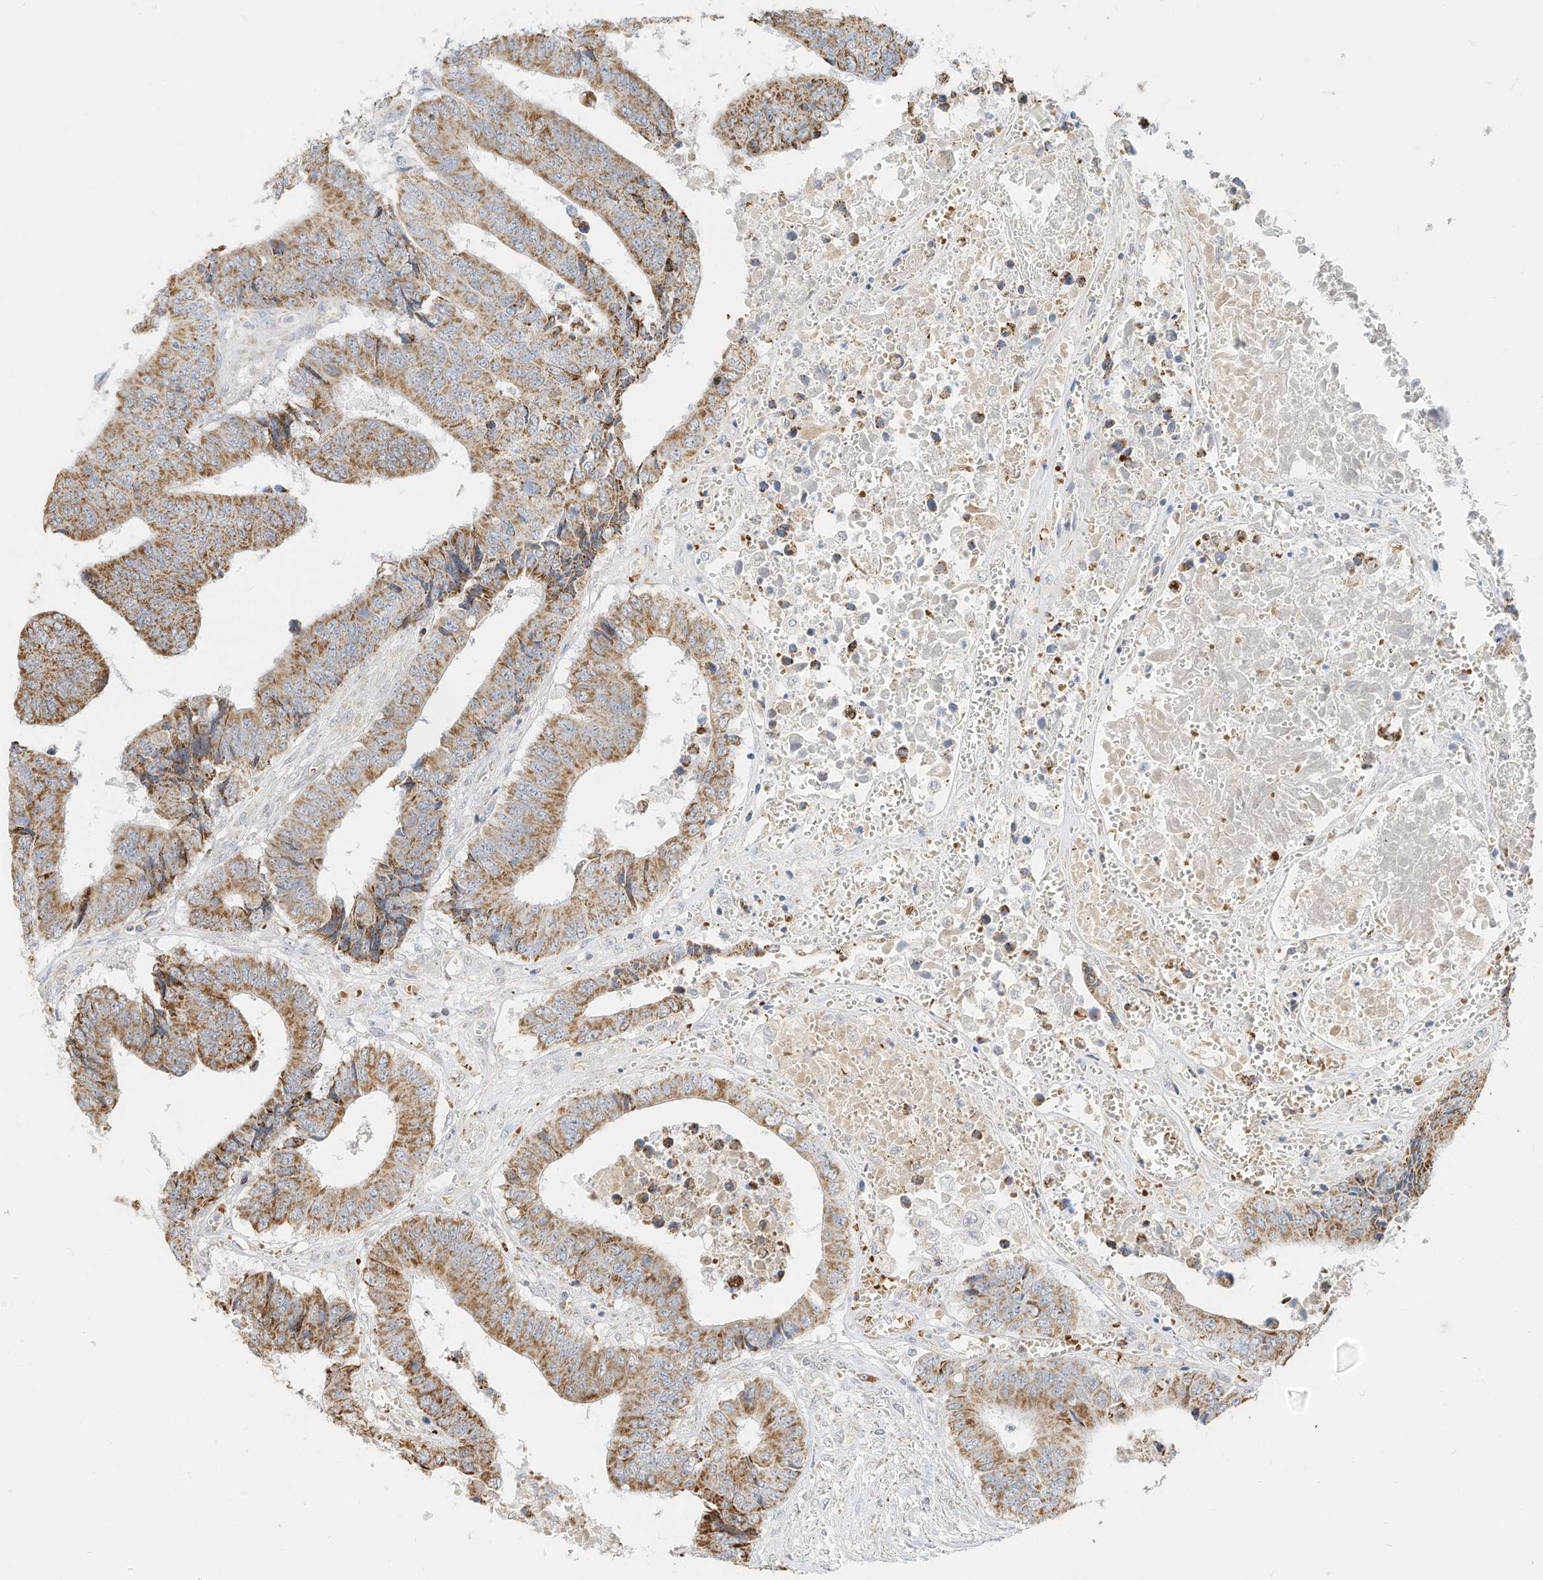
{"staining": {"intensity": "moderate", "quantity": ">75%", "location": "cytoplasmic/membranous"}, "tissue": "colorectal cancer", "cell_type": "Tumor cells", "image_type": "cancer", "snomed": [{"axis": "morphology", "description": "Adenocarcinoma, NOS"}, {"axis": "topography", "description": "Rectum"}], "caption": "Brown immunohistochemical staining in colorectal cancer exhibits moderate cytoplasmic/membranous expression in approximately >75% of tumor cells. (brown staining indicates protein expression, while blue staining denotes nuclei).", "gene": "MTUS2", "patient": {"sex": "male", "age": 84}}